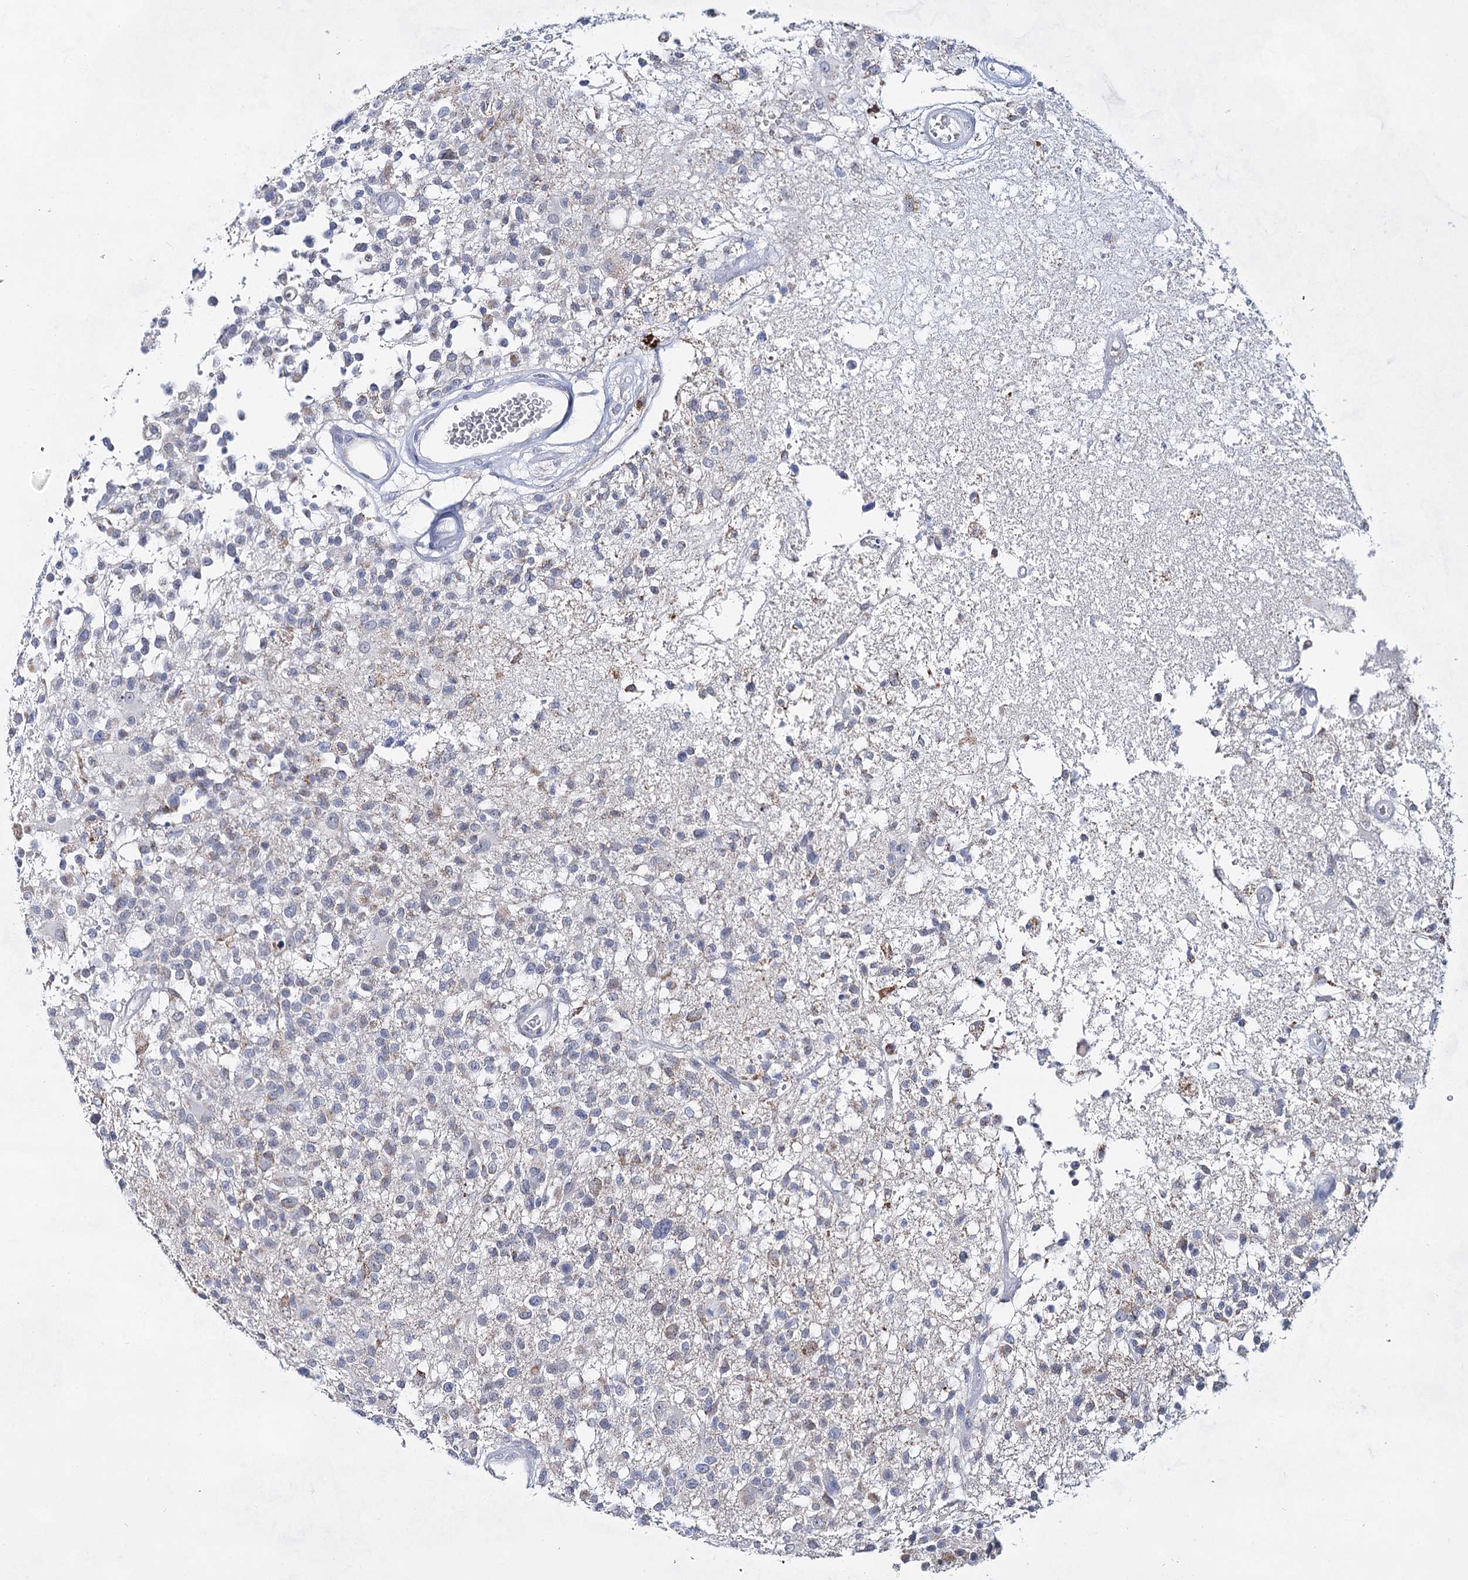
{"staining": {"intensity": "negative", "quantity": "none", "location": "none"}, "tissue": "glioma", "cell_type": "Tumor cells", "image_type": "cancer", "snomed": [{"axis": "morphology", "description": "Glioma, malignant, High grade"}, {"axis": "morphology", "description": "Glioblastoma, NOS"}, {"axis": "topography", "description": "Brain"}], "caption": "DAB immunohistochemical staining of glioma exhibits no significant expression in tumor cells.", "gene": "BPHL", "patient": {"sex": "male", "age": 60}}